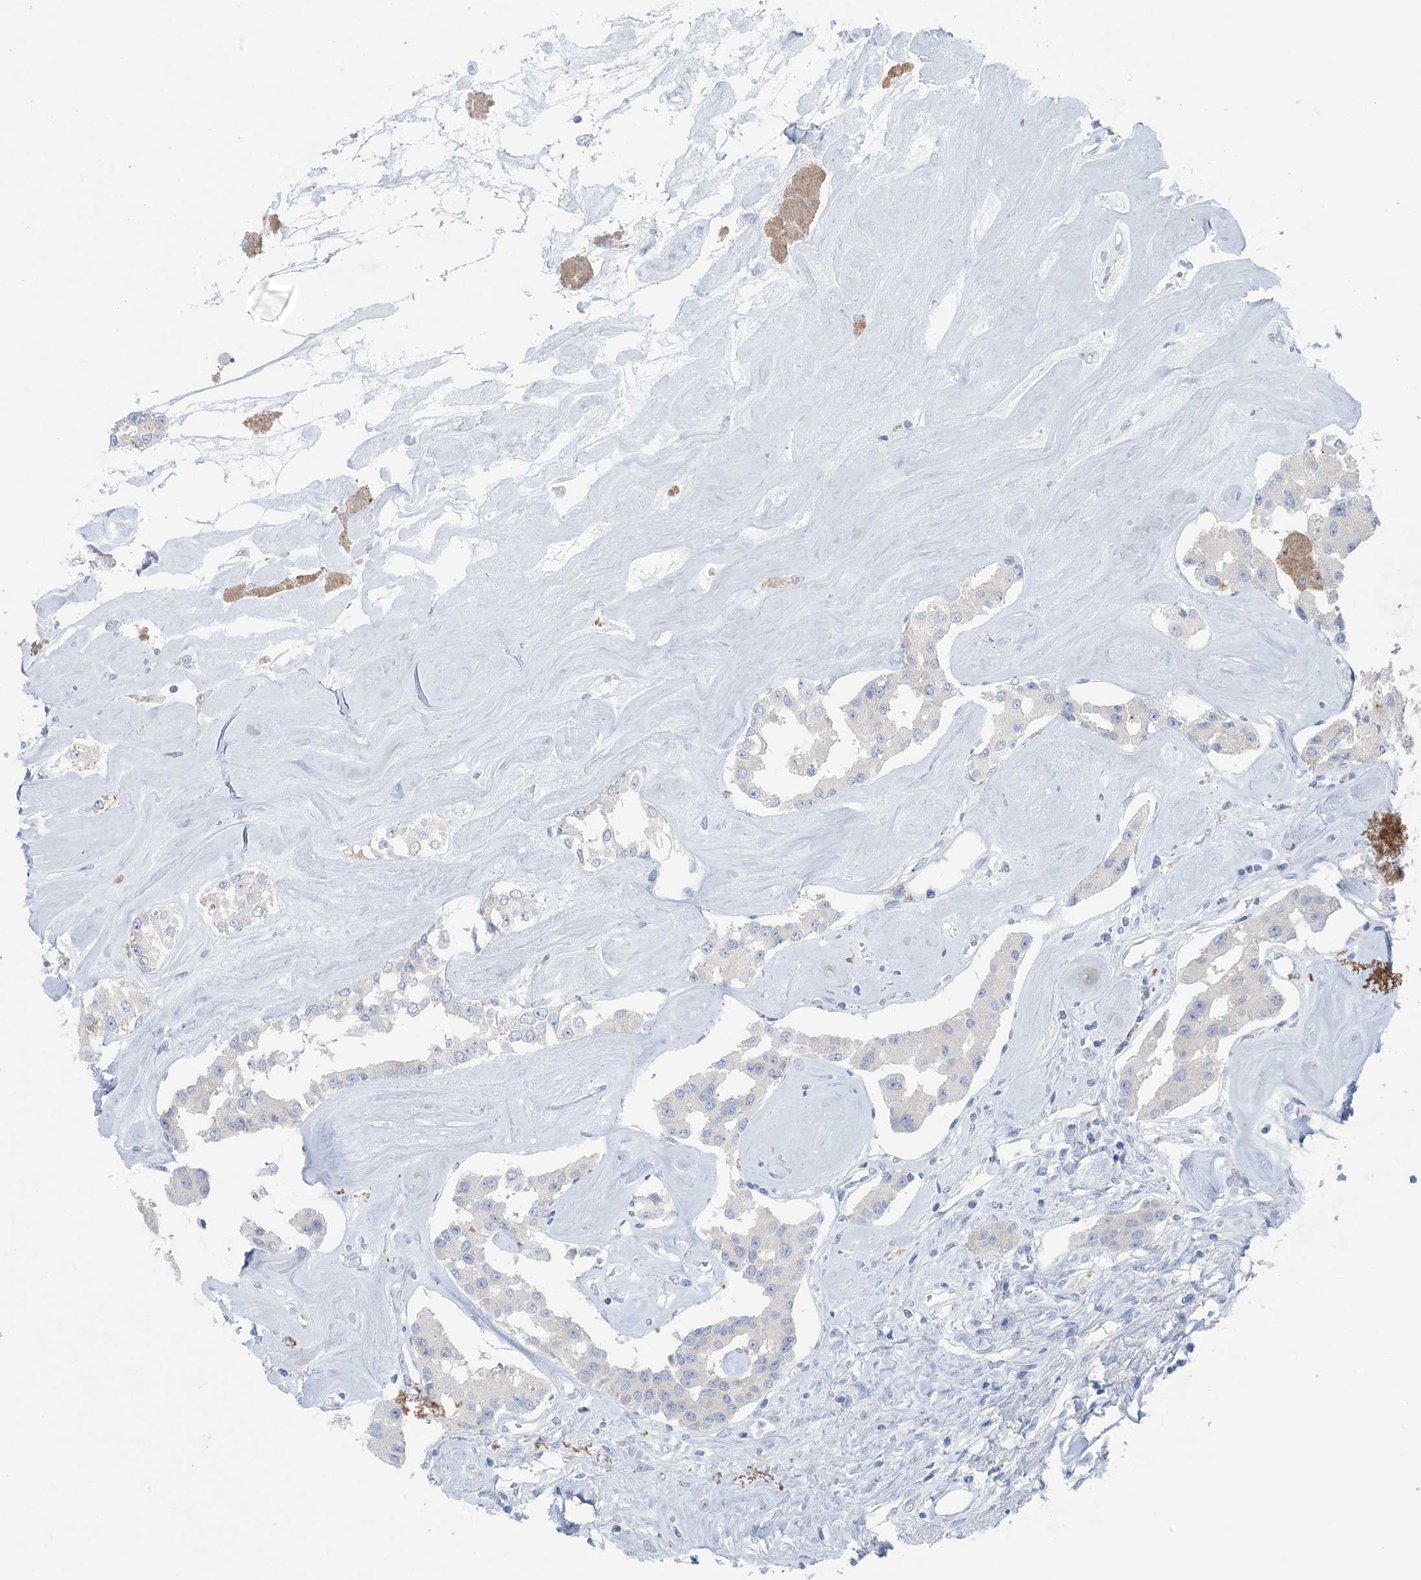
{"staining": {"intensity": "negative", "quantity": "none", "location": "none"}, "tissue": "carcinoid", "cell_type": "Tumor cells", "image_type": "cancer", "snomed": [{"axis": "morphology", "description": "Carcinoid, malignant, NOS"}, {"axis": "topography", "description": "Pancreas"}], "caption": "Immunohistochemical staining of human malignant carcinoid displays no significant staining in tumor cells.", "gene": "GABRG1", "patient": {"sex": "male", "age": 41}}